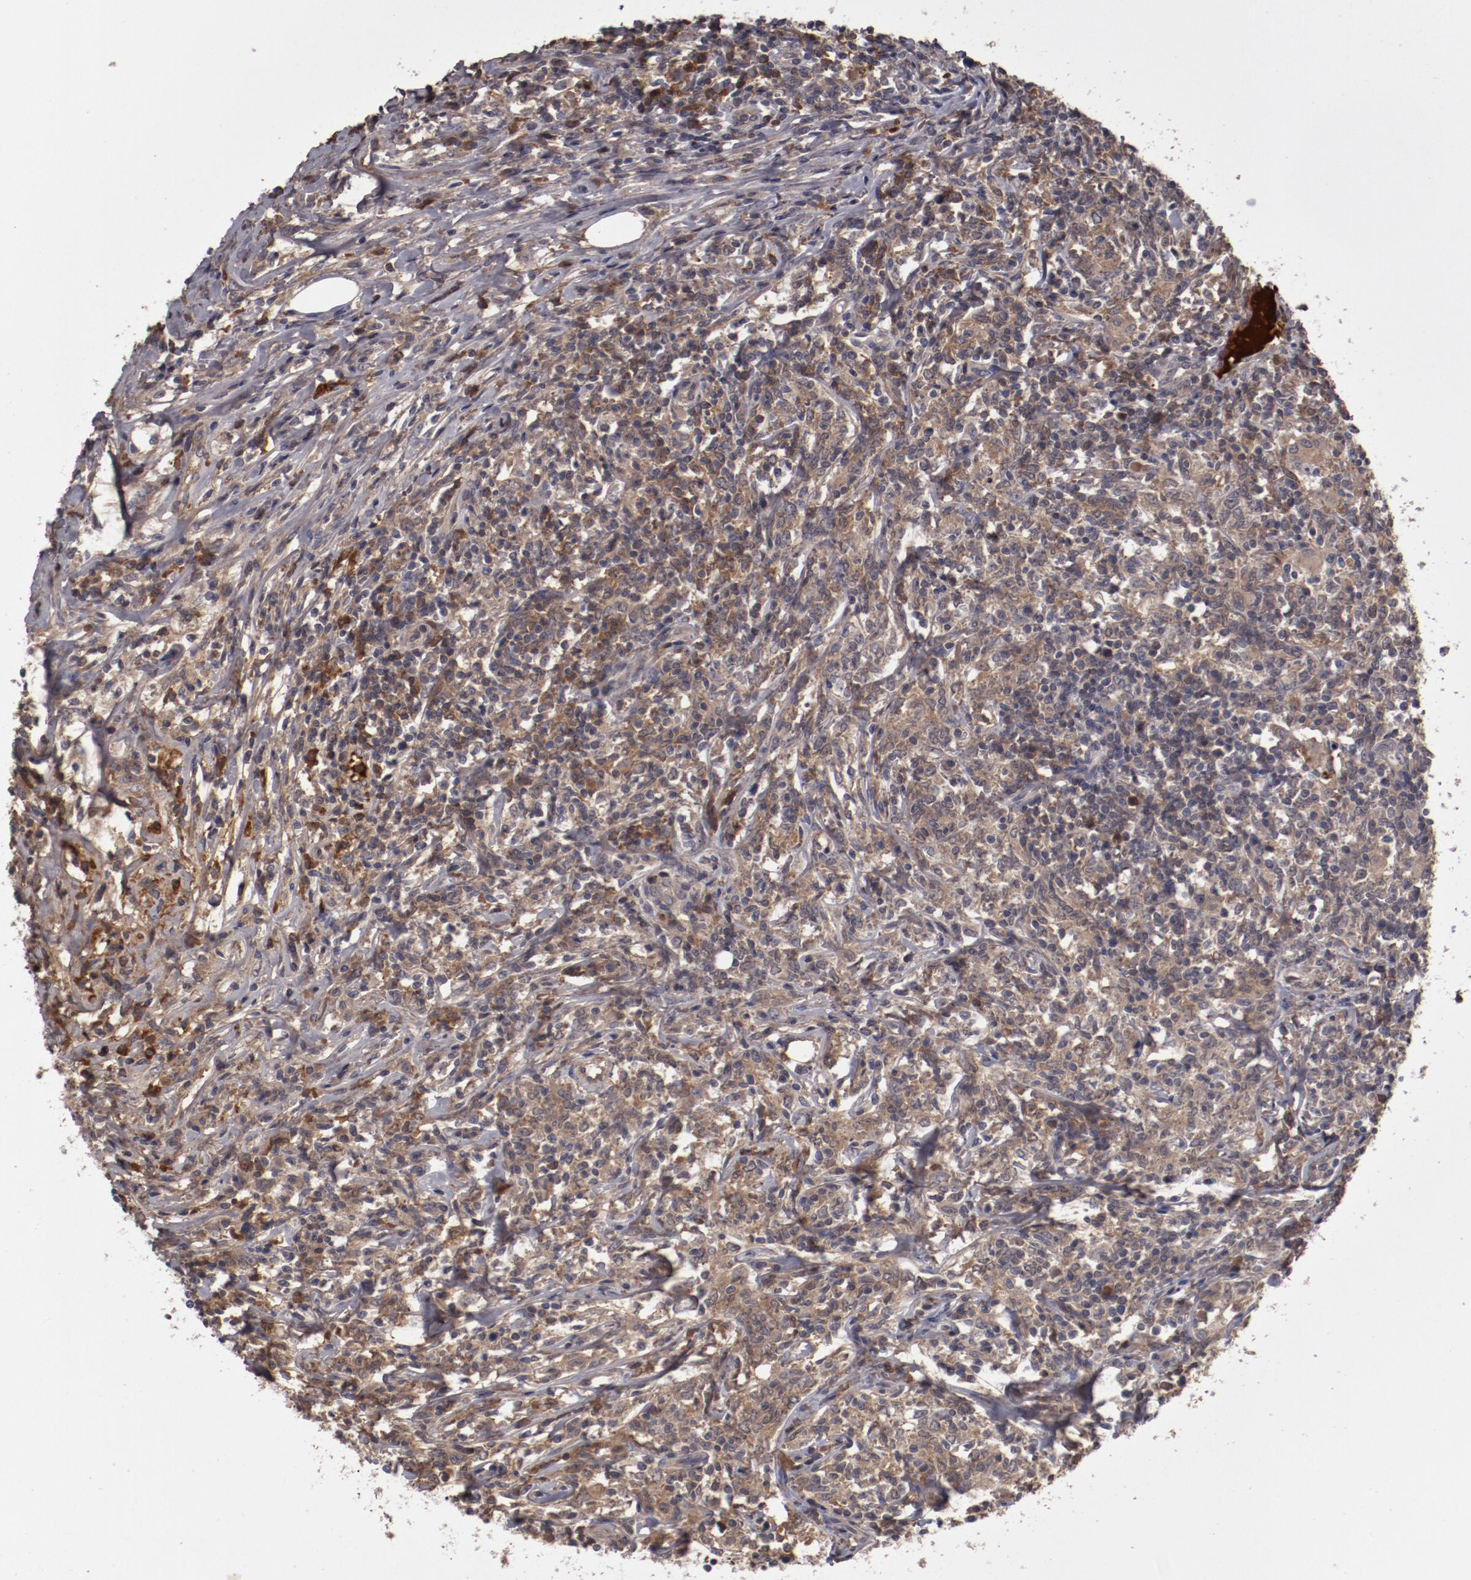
{"staining": {"intensity": "weak", "quantity": ">75%", "location": "cytoplasmic/membranous"}, "tissue": "lymphoma", "cell_type": "Tumor cells", "image_type": "cancer", "snomed": [{"axis": "morphology", "description": "Malignant lymphoma, non-Hodgkin's type, High grade"}, {"axis": "topography", "description": "Lymph node"}], "caption": "Approximately >75% of tumor cells in lymphoma show weak cytoplasmic/membranous protein positivity as visualized by brown immunohistochemical staining.", "gene": "CP", "patient": {"sex": "female", "age": 84}}